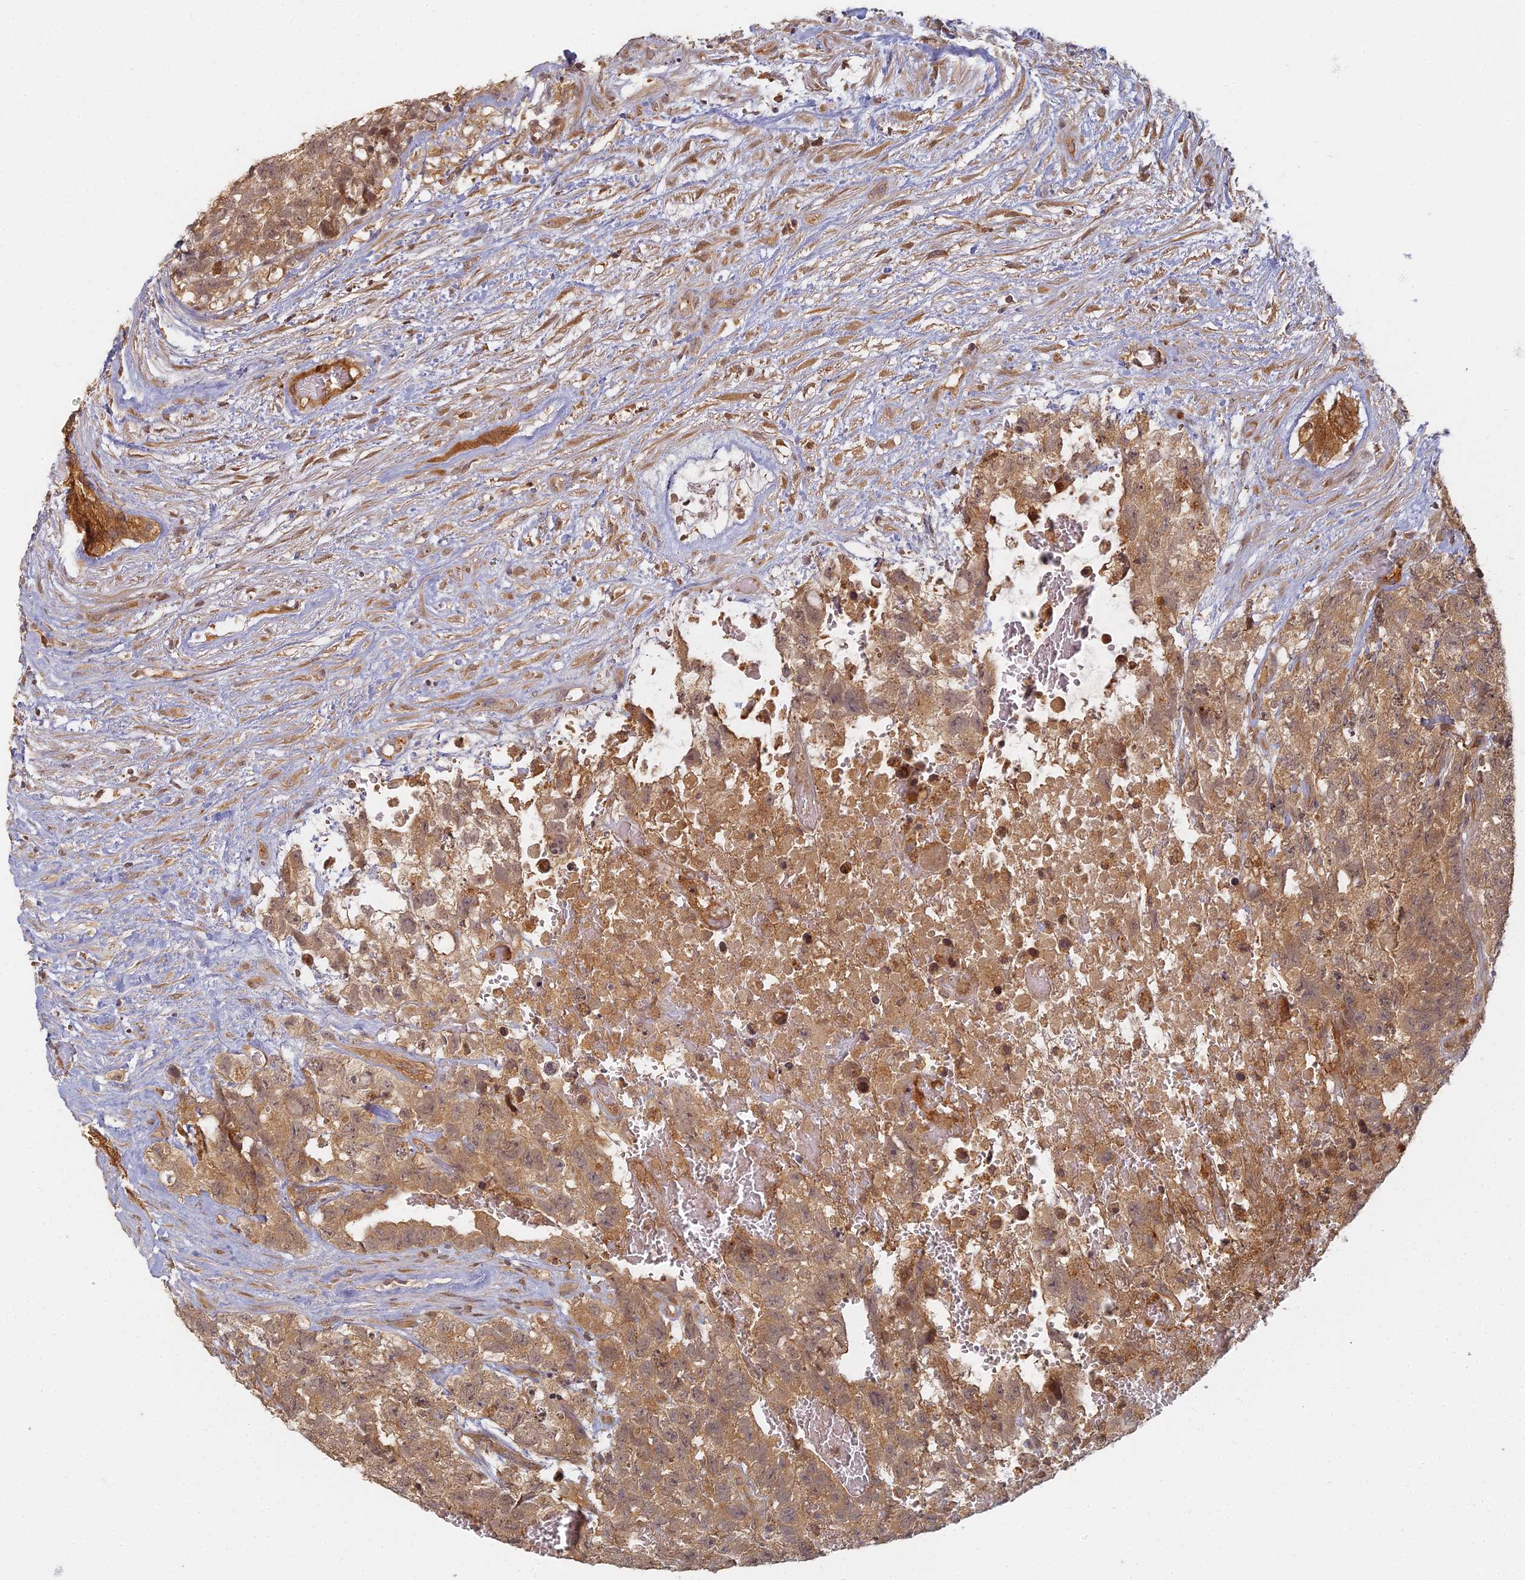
{"staining": {"intensity": "moderate", "quantity": ">75%", "location": "cytoplasmic/membranous"}, "tissue": "testis cancer", "cell_type": "Tumor cells", "image_type": "cancer", "snomed": [{"axis": "morphology", "description": "Carcinoma, Embryonal, NOS"}, {"axis": "topography", "description": "Testis"}], "caption": "Embryonal carcinoma (testis) stained with DAB immunohistochemistry (IHC) displays medium levels of moderate cytoplasmic/membranous staining in about >75% of tumor cells.", "gene": "INO80D", "patient": {"sex": "male", "age": 26}}